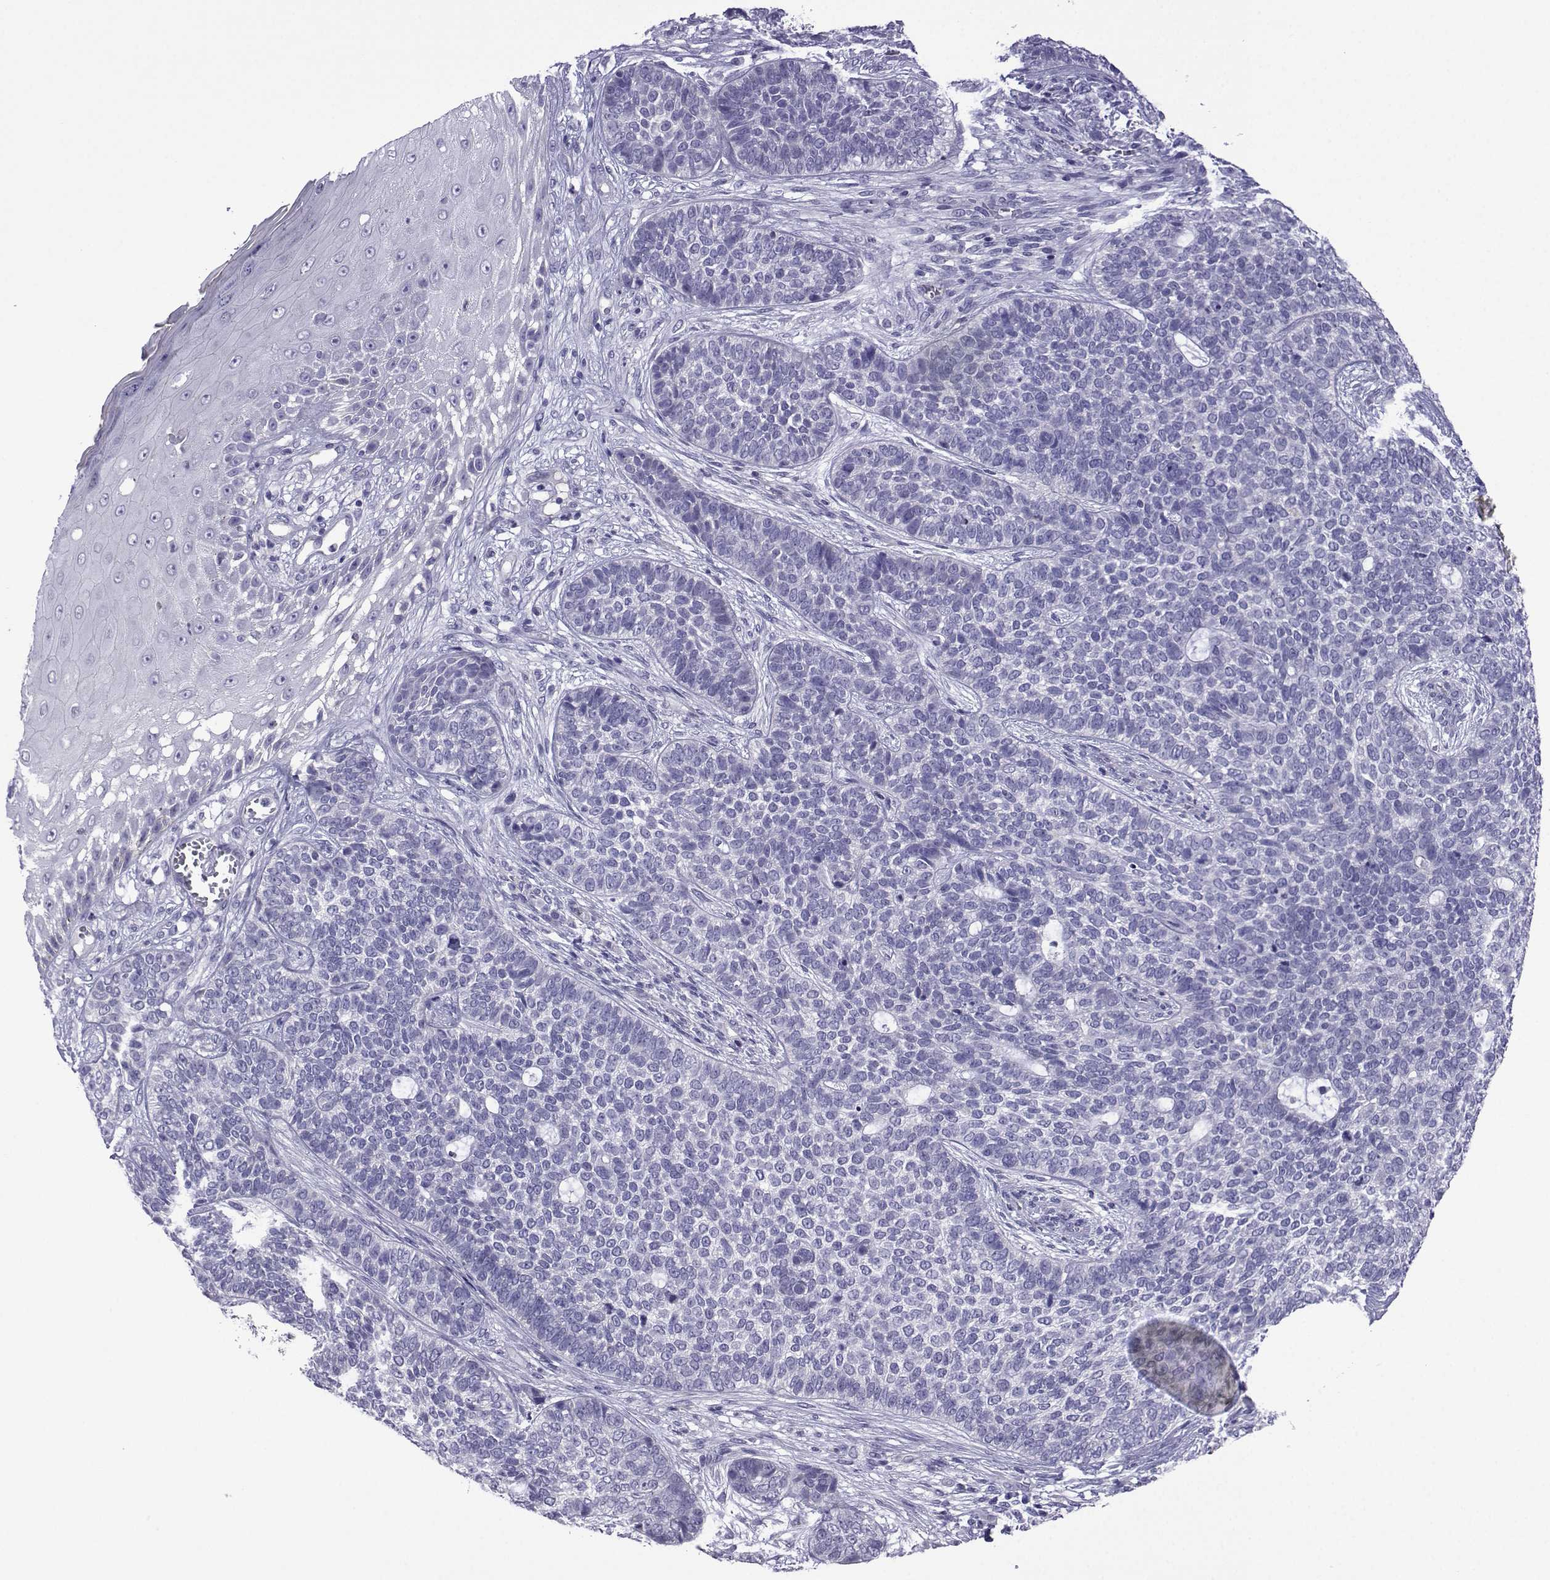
{"staining": {"intensity": "negative", "quantity": "none", "location": "none"}, "tissue": "skin cancer", "cell_type": "Tumor cells", "image_type": "cancer", "snomed": [{"axis": "morphology", "description": "Basal cell carcinoma"}, {"axis": "topography", "description": "Skin"}], "caption": "This is an immunohistochemistry (IHC) micrograph of skin cancer. There is no expression in tumor cells.", "gene": "CFAP70", "patient": {"sex": "female", "age": 69}}